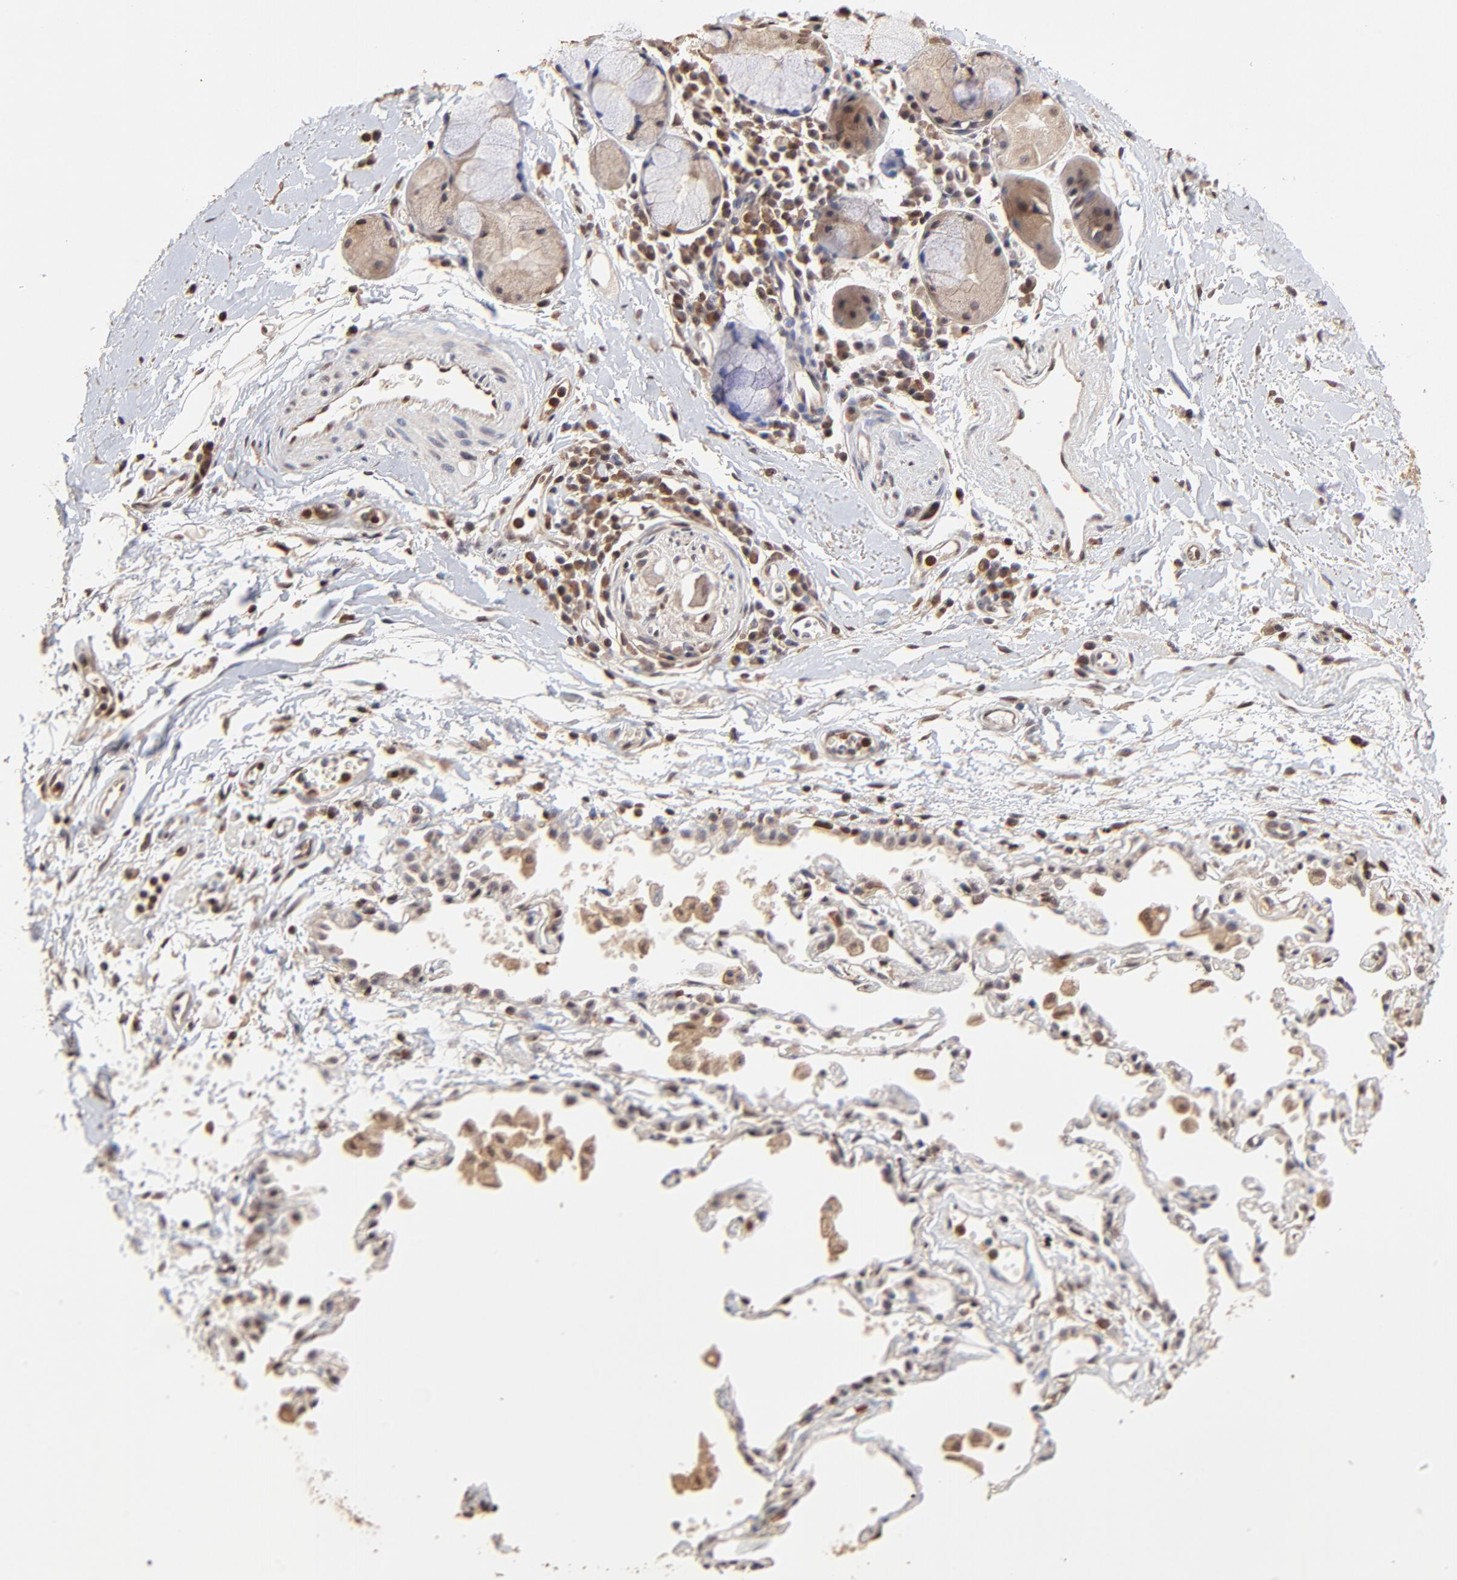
{"staining": {"intensity": "moderate", "quantity": "25%-75%", "location": "nuclear"}, "tissue": "adipose tissue", "cell_type": "Adipocytes", "image_type": "normal", "snomed": [{"axis": "morphology", "description": "Normal tissue, NOS"}, {"axis": "morphology", "description": "Adenocarcinoma, NOS"}, {"axis": "topography", "description": "Cartilage tissue"}, {"axis": "topography", "description": "Bronchus"}, {"axis": "topography", "description": "Lung"}], "caption": "Immunohistochemical staining of unremarkable human adipose tissue reveals medium levels of moderate nuclear staining in approximately 25%-75% of adipocytes. (DAB (3,3'-diaminobenzidine) IHC with brightfield microscopy, high magnification).", "gene": "CASP1", "patient": {"sex": "female", "age": 67}}